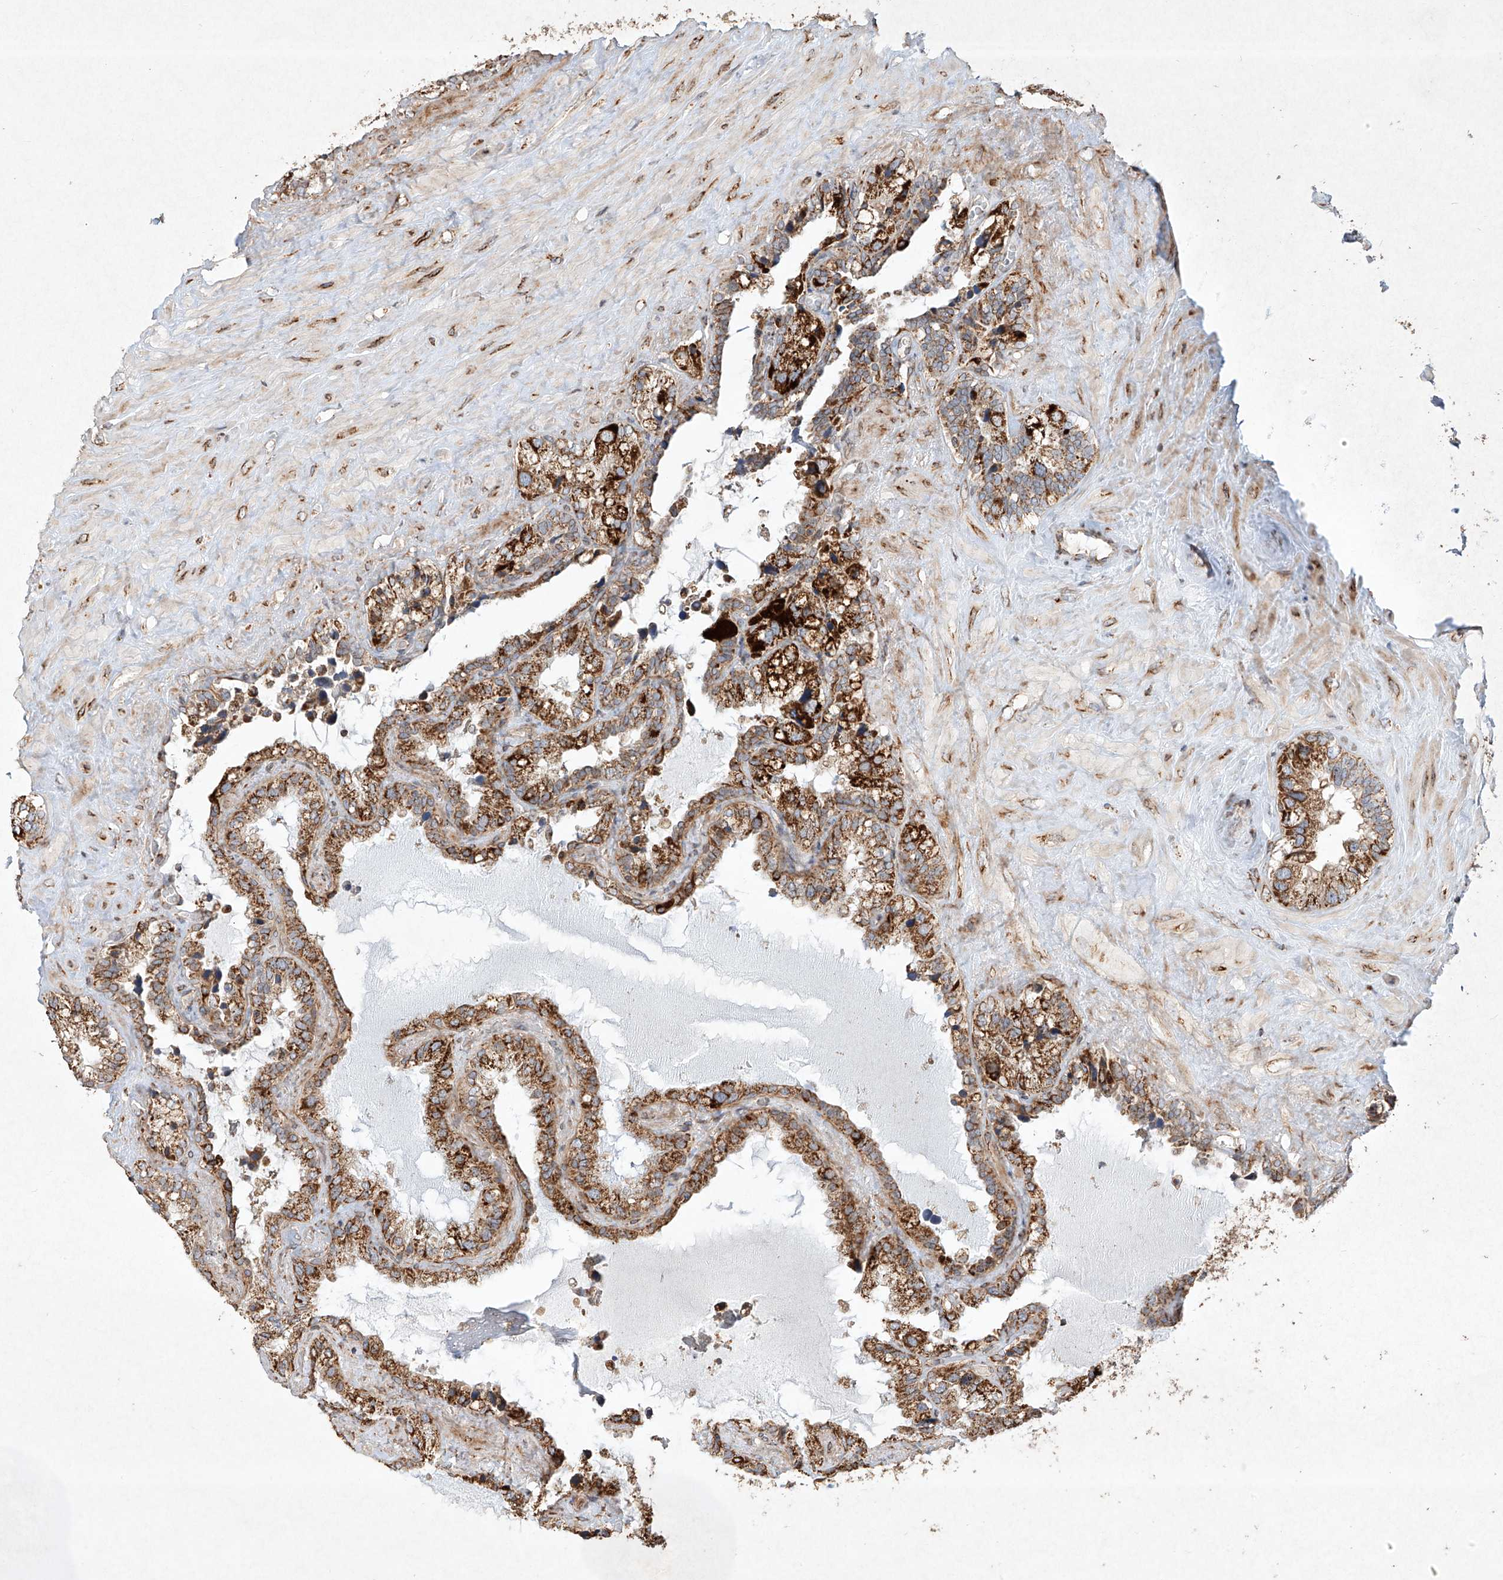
{"staining": {"intensity": "strong", "quantity": "25%-75%", "location": "cytoplasmic/membranous"}, "tissue": "seminal vesicle", "cell_type": "Glandular cells", "image_type": "normal", "snomed": [{"axis": "morphology", "description": "Normal tissue, NOS"}, {"axis": "topography", "description": "Prostate"}, {"axis": "topography", "description": "Seminal veicle"}], "caption": "Immunohistochemical staining of normal human seminal vesicle displays strong cytoplasmic/membranous protein positivity in approximately 25%-75% of glandular cells.", "gene": "SEMA3B", "patient": {"sex": "male", "age": 68}}